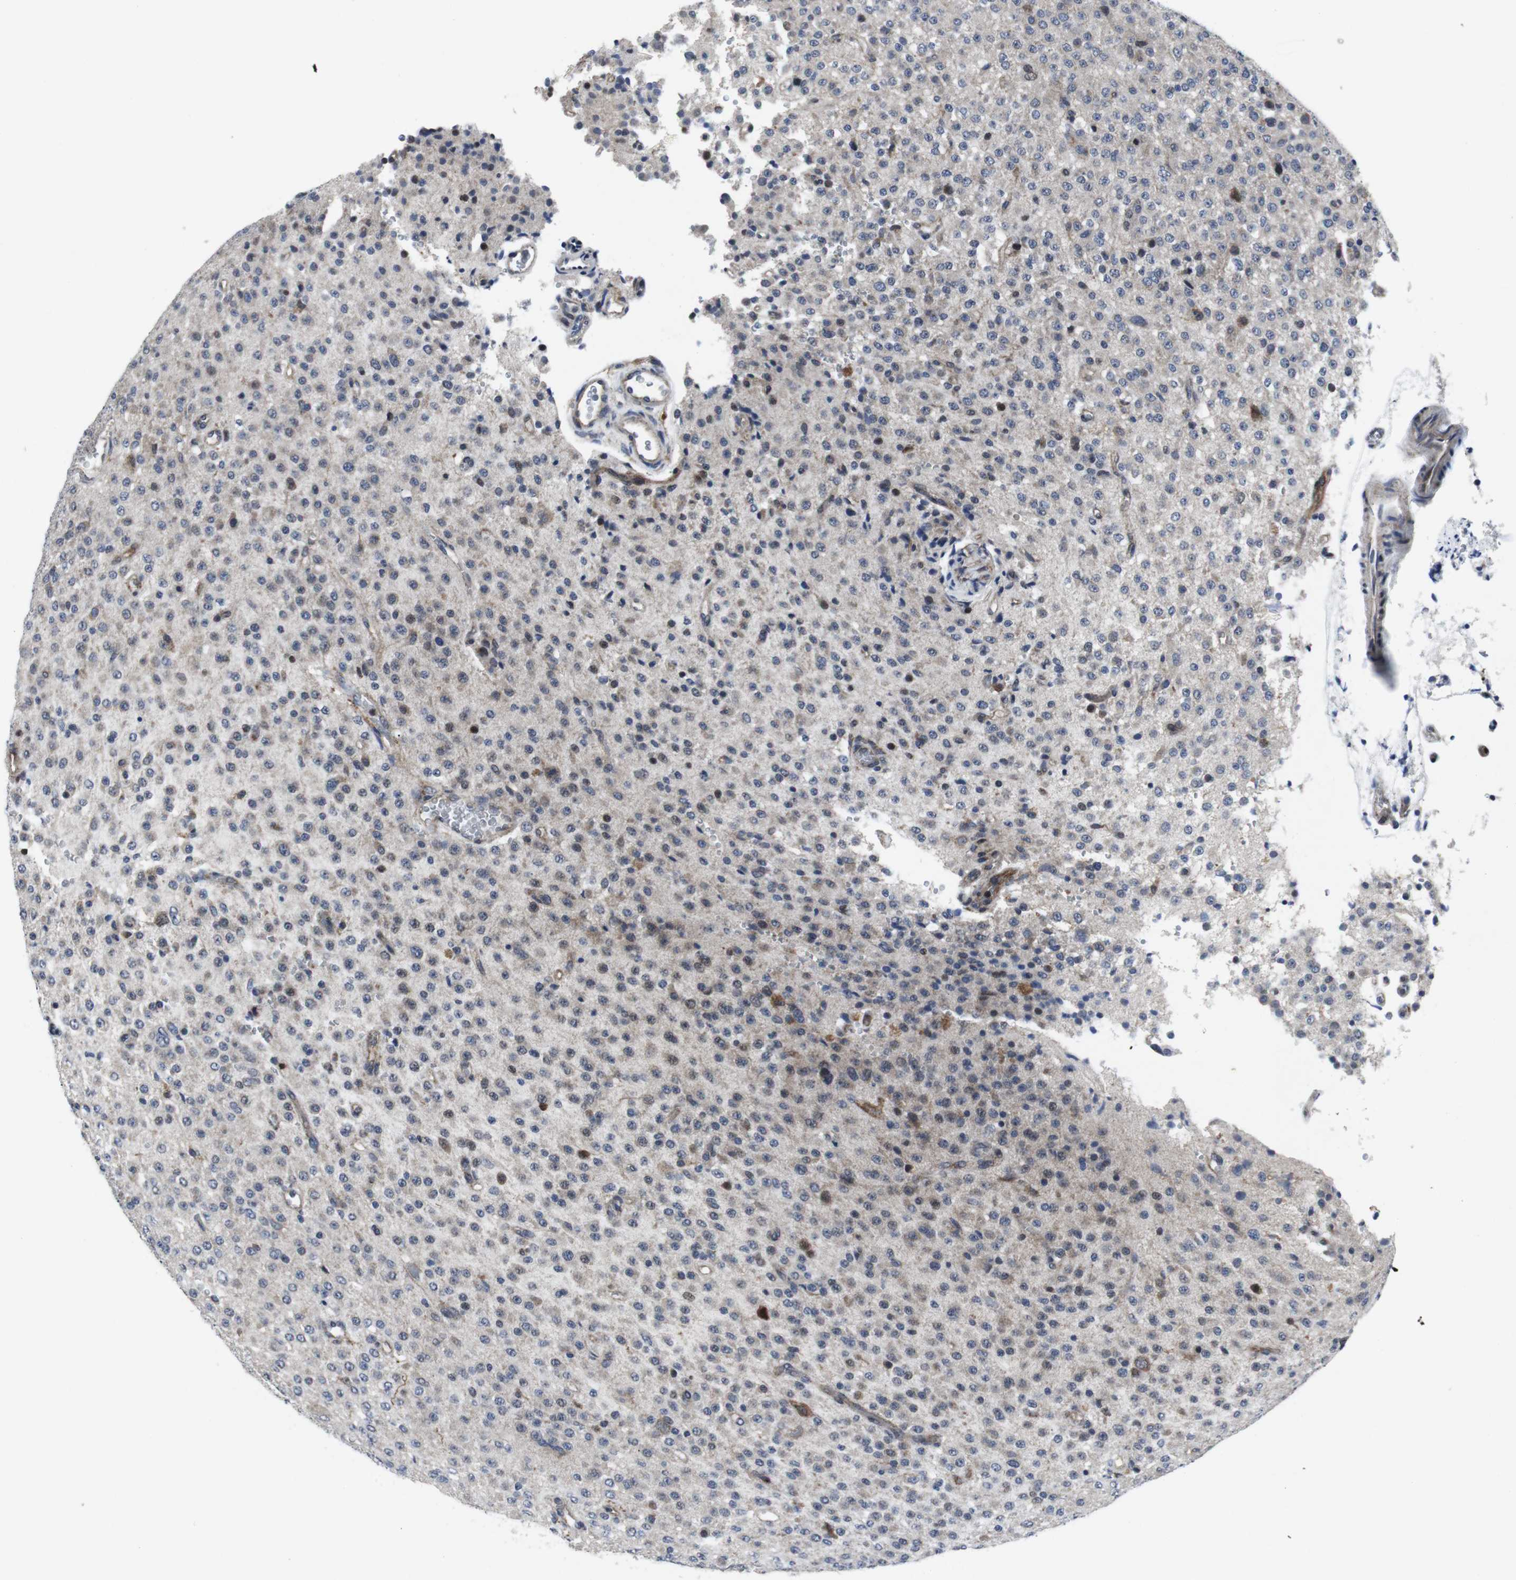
{"staining": {"intensity": "moderate", "quantity": "<25%", "location": "nuclear"}, "tissue": "glioma", "cell_type": "Tumor cells", "image_type": "cancer", "snomed": [{"axis": "morphology", "description": "Glioma, malignant, Low grade"}, {"axis": "topography", "description": "Brain"}], "caption": "Malignant glioma (low-grade) stained with immunohistochemistry (IHC) displays moderate nuclear expression in about <25% of tumor cells.", "gene": "STAT4", "patient": {"sex": "male", "age": 38}}